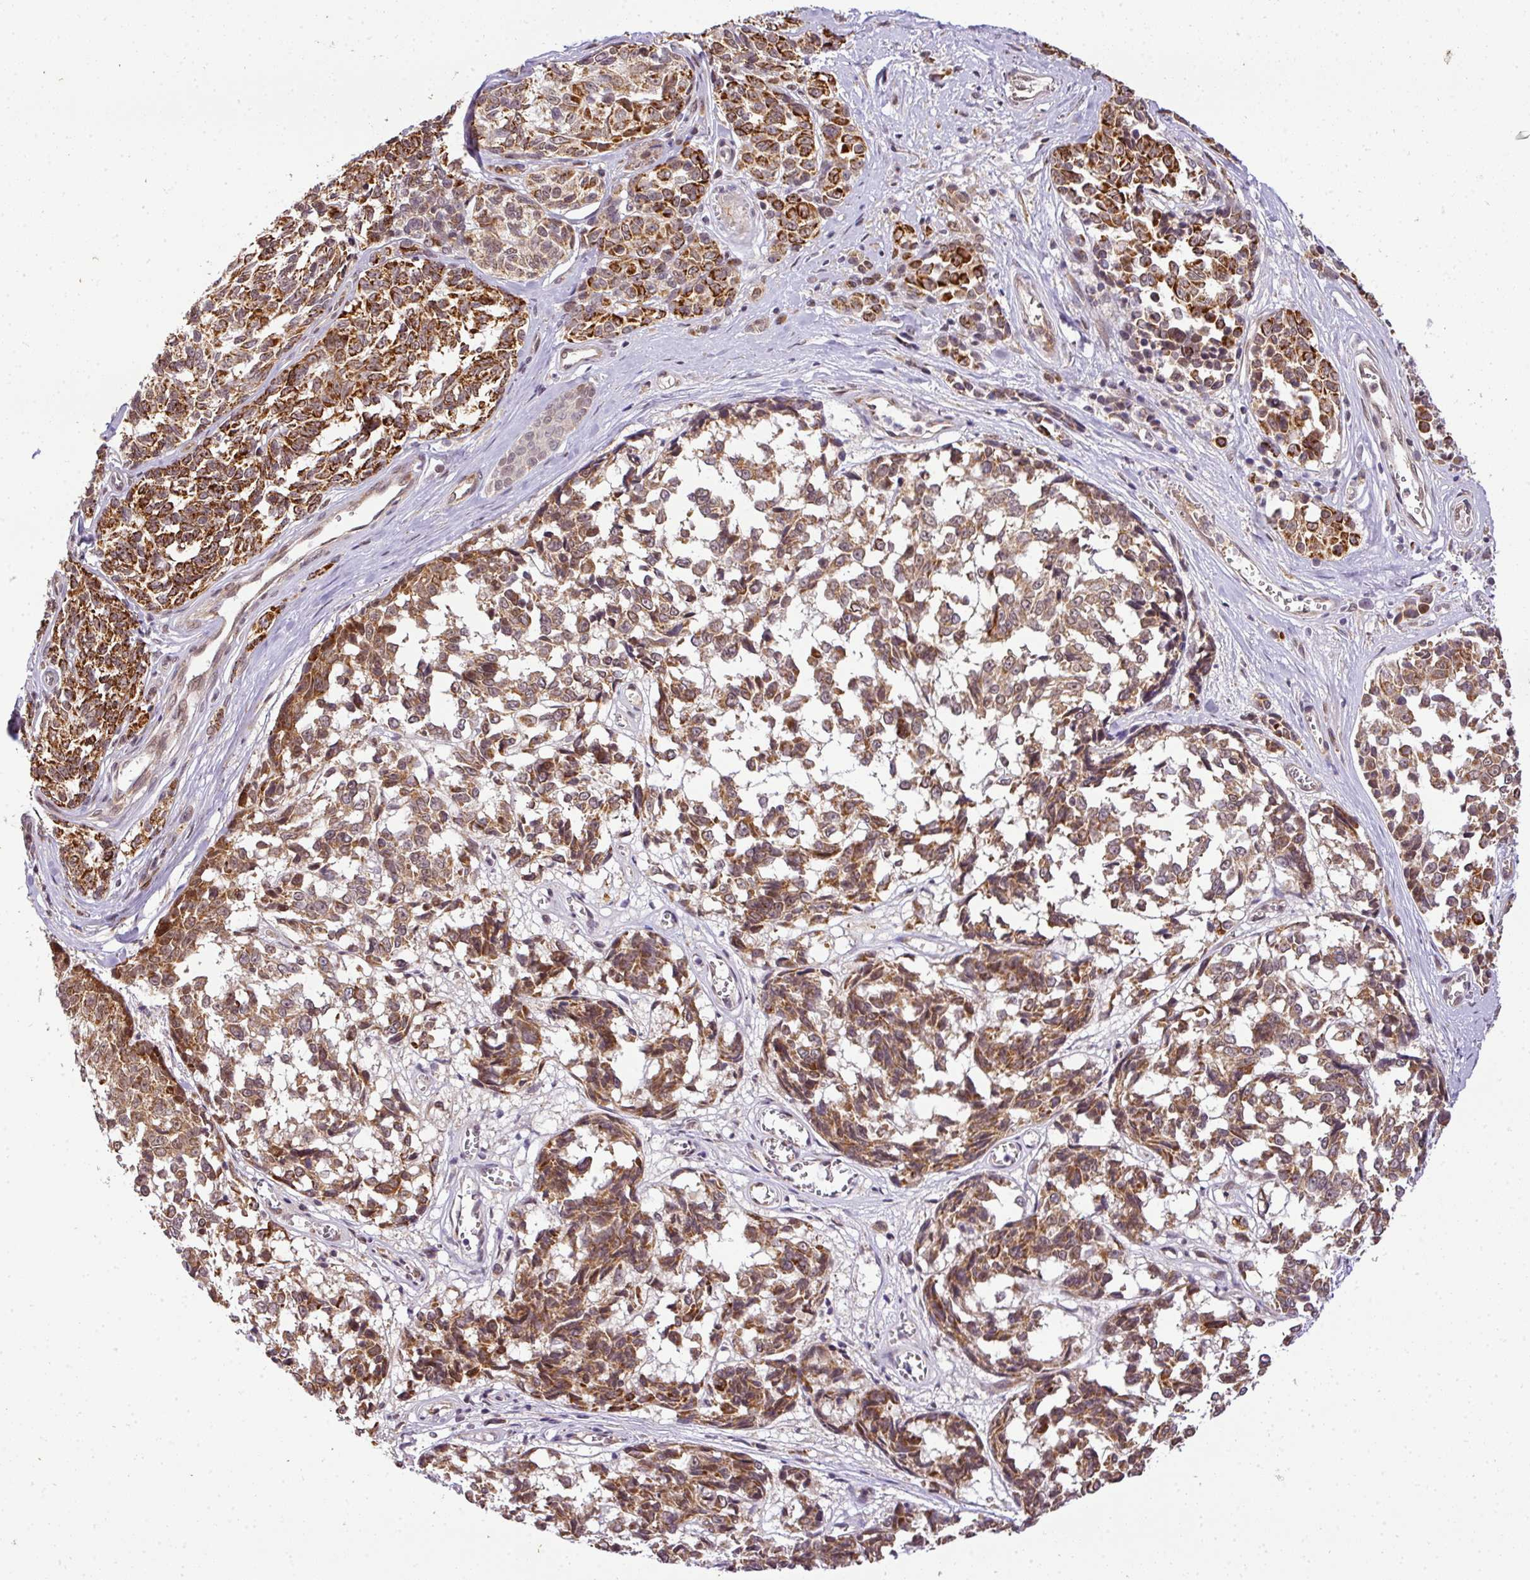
{"staining": {"intensity": "strong", "quantity": ">75%", "location": "cytoplasmic/membranous"}, "tissue": "melanoma", "cell_type": "Tumor cells", "image_type": "cancer", "snomed": [{"axis": "morphology", "description": "Malignant melanoma, NOS"}, {"axis": "topography", "description": "Skin"}], "caption": "Brown immunohistochemical staining in melanoma reveals strong cytoplasmic/membranous staining in about >75% of tumor cells.", "gene": "C1orf226", "patient": {"sex": "female", "age": 64}}